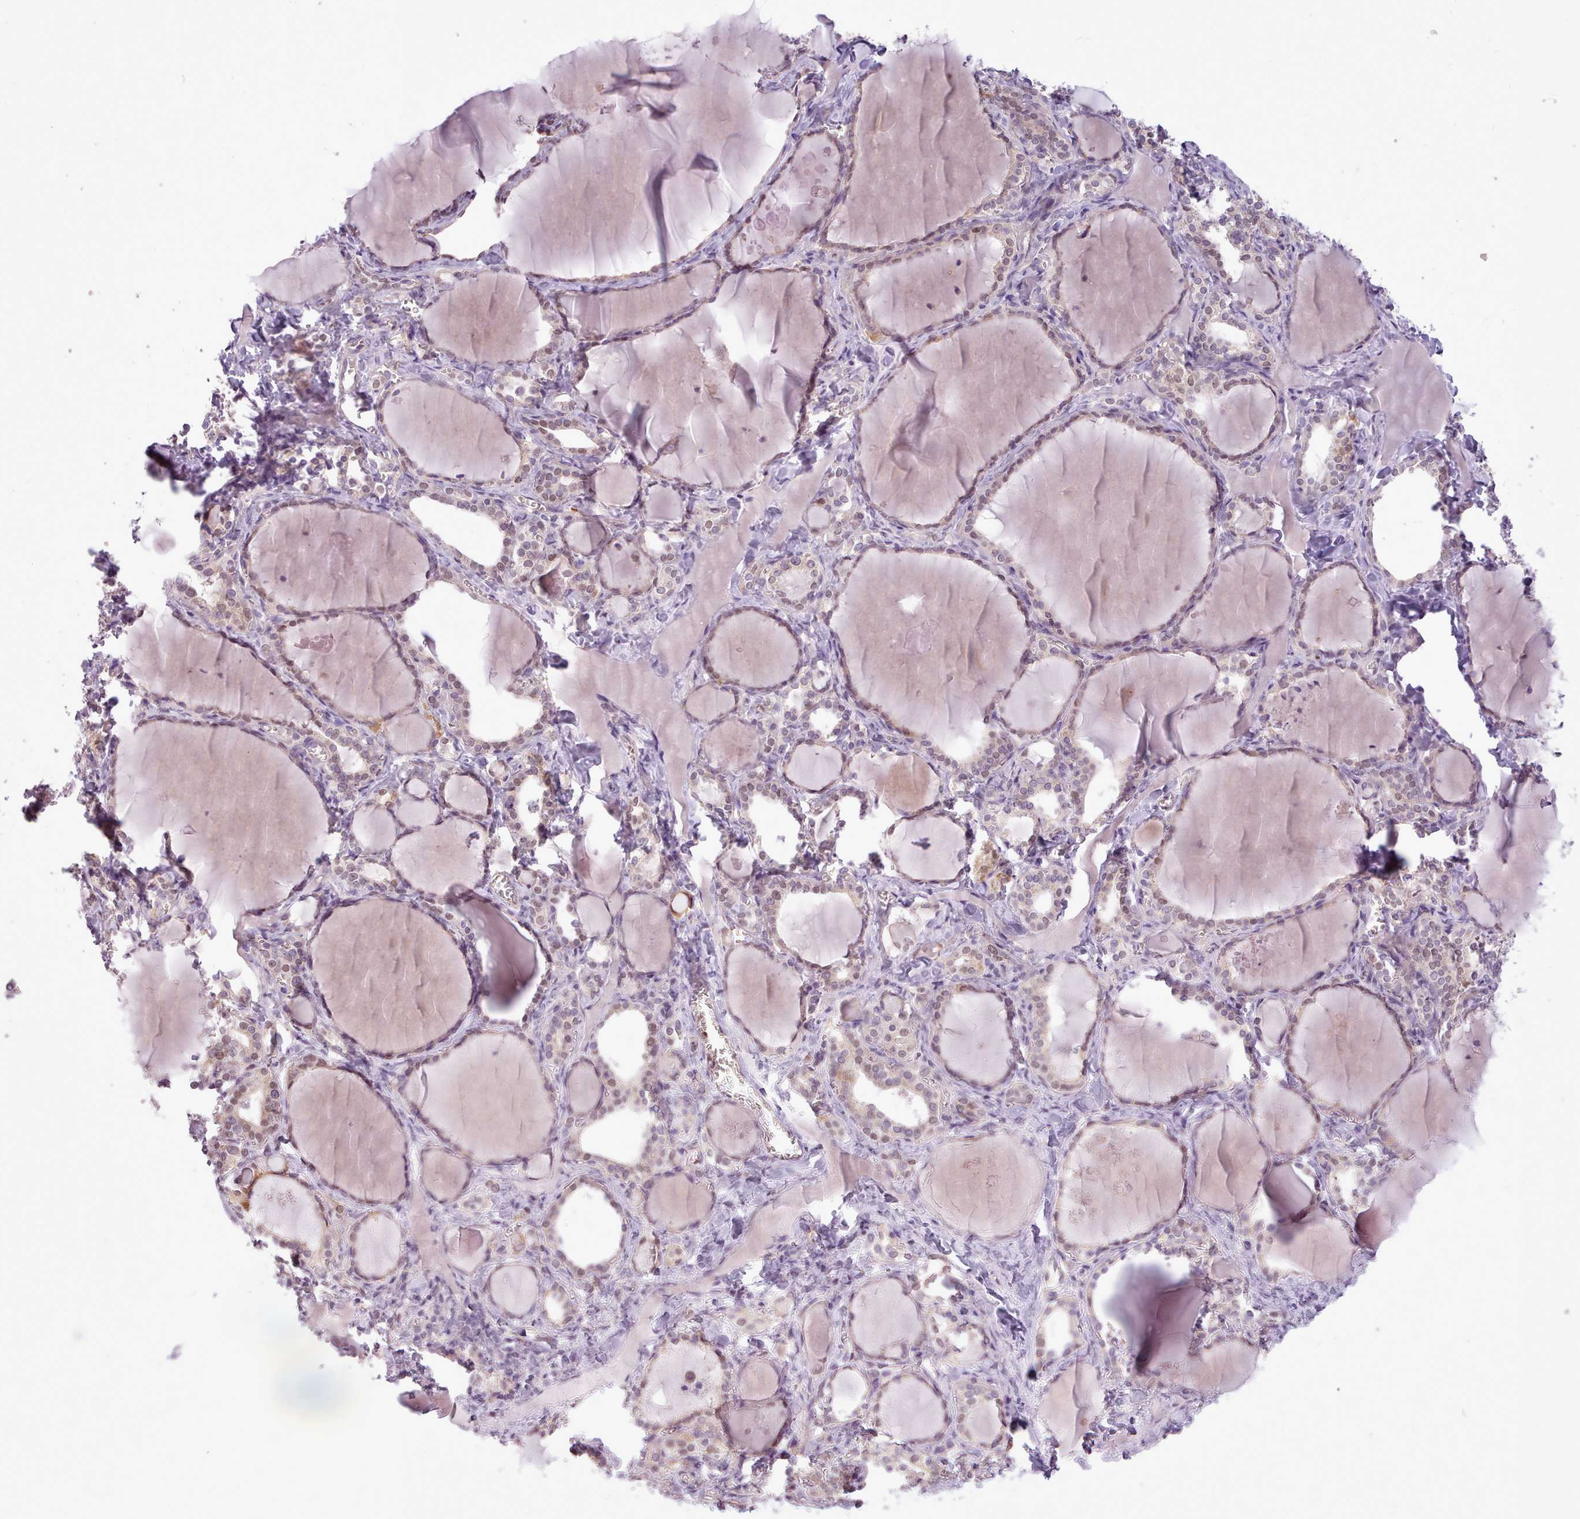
{"staining": {"intensity": "moderate", "quantity": ">75%", "location": "nuclear"}, "tissue": "thyroid gland", "cell_type": "Glandular cells", "image_type": "normal", "snomed": [{"axis": "morphology", "description": "Normal tissue, NOS"}, {"axis": "topography", "description": "Thyroid gland"}], "caption": "Protein expression by immunohistochemistry demonstrates moderate nuclear positivity in about >75% of glandular cells in normal thyroid gland. (DAB = brown stain, brightfield microscopy at high magnification).", "gene": "SLURP1", "patient": {"sex": "female", "age": 42}}